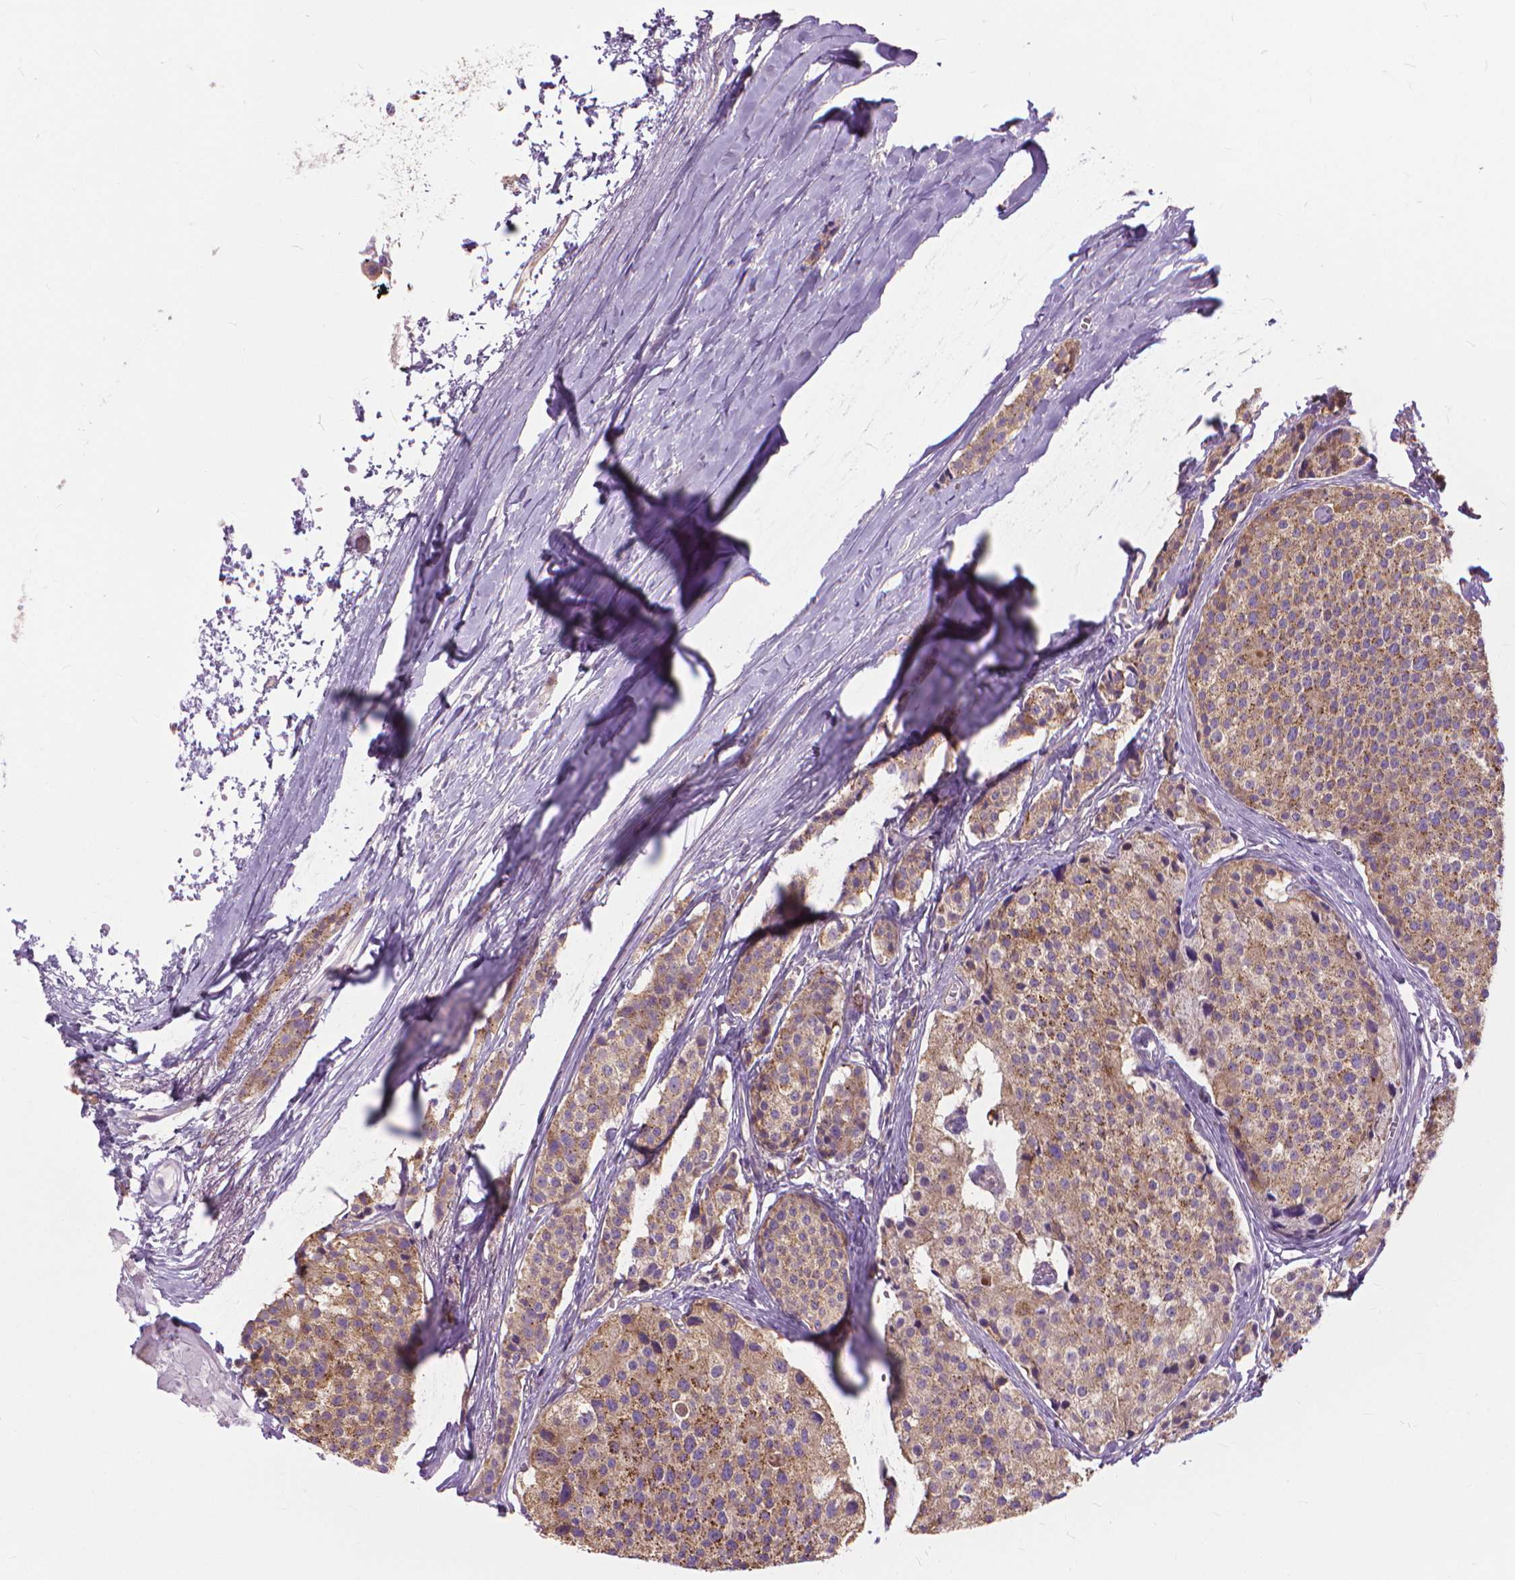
{"staining": {"intensity": "moderate", "quantity": ">75%", "location": "cytoplasmic/membranous"}, "tissue": "carcinoid", "cell_type": "Tumor cells", "image_type": "cancer", "snomed": [{"axis": "morphology", "description": "Carcinoid, malignant, NOS"}, {"axis": "topography", "description": "Small intestine"}], "caption": "Human malignant carcinoid stained with a protein marker displays moderate staining in tumor cells.", "gene": "NUDT1", "patient": {"sex": "female", "age": 65}}